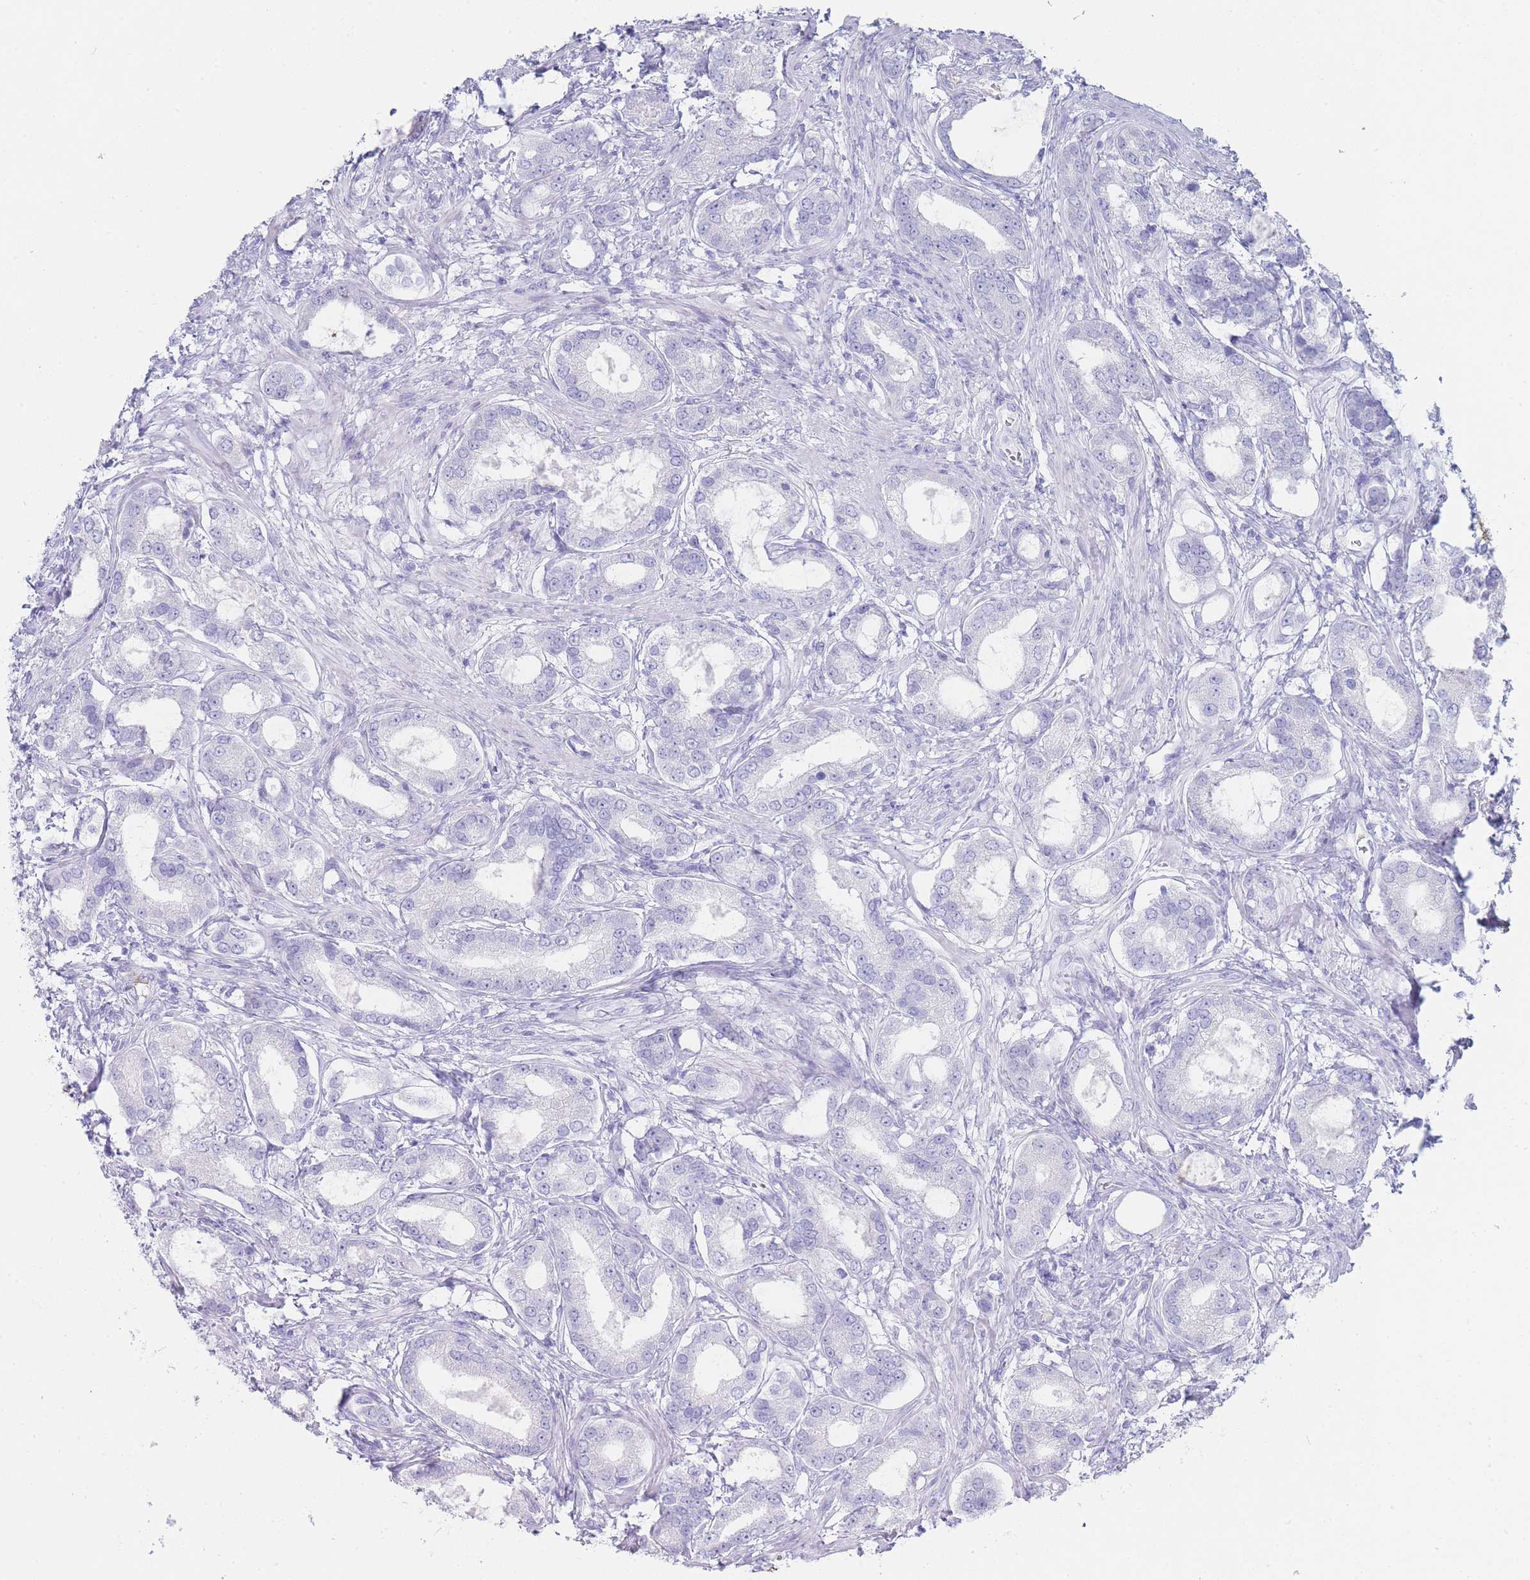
{"staining": {"intensity": "negative", "quantity": "none", "location": "none"}, "tissue": "prostate cancer", "cell_type": "Tumor cells", "image_type": "cancer", "snomed": [{"axis": "morphology", "description": "Adenocarcinoma, High grade"}, {"axis": "topography", "description": "Prostate"}], "caption": "Protein analysis of prostate cancer displays no significant staining in tumor cells.", "gene": "HBG2", "patient": {"sex": "male", "age": 69}}